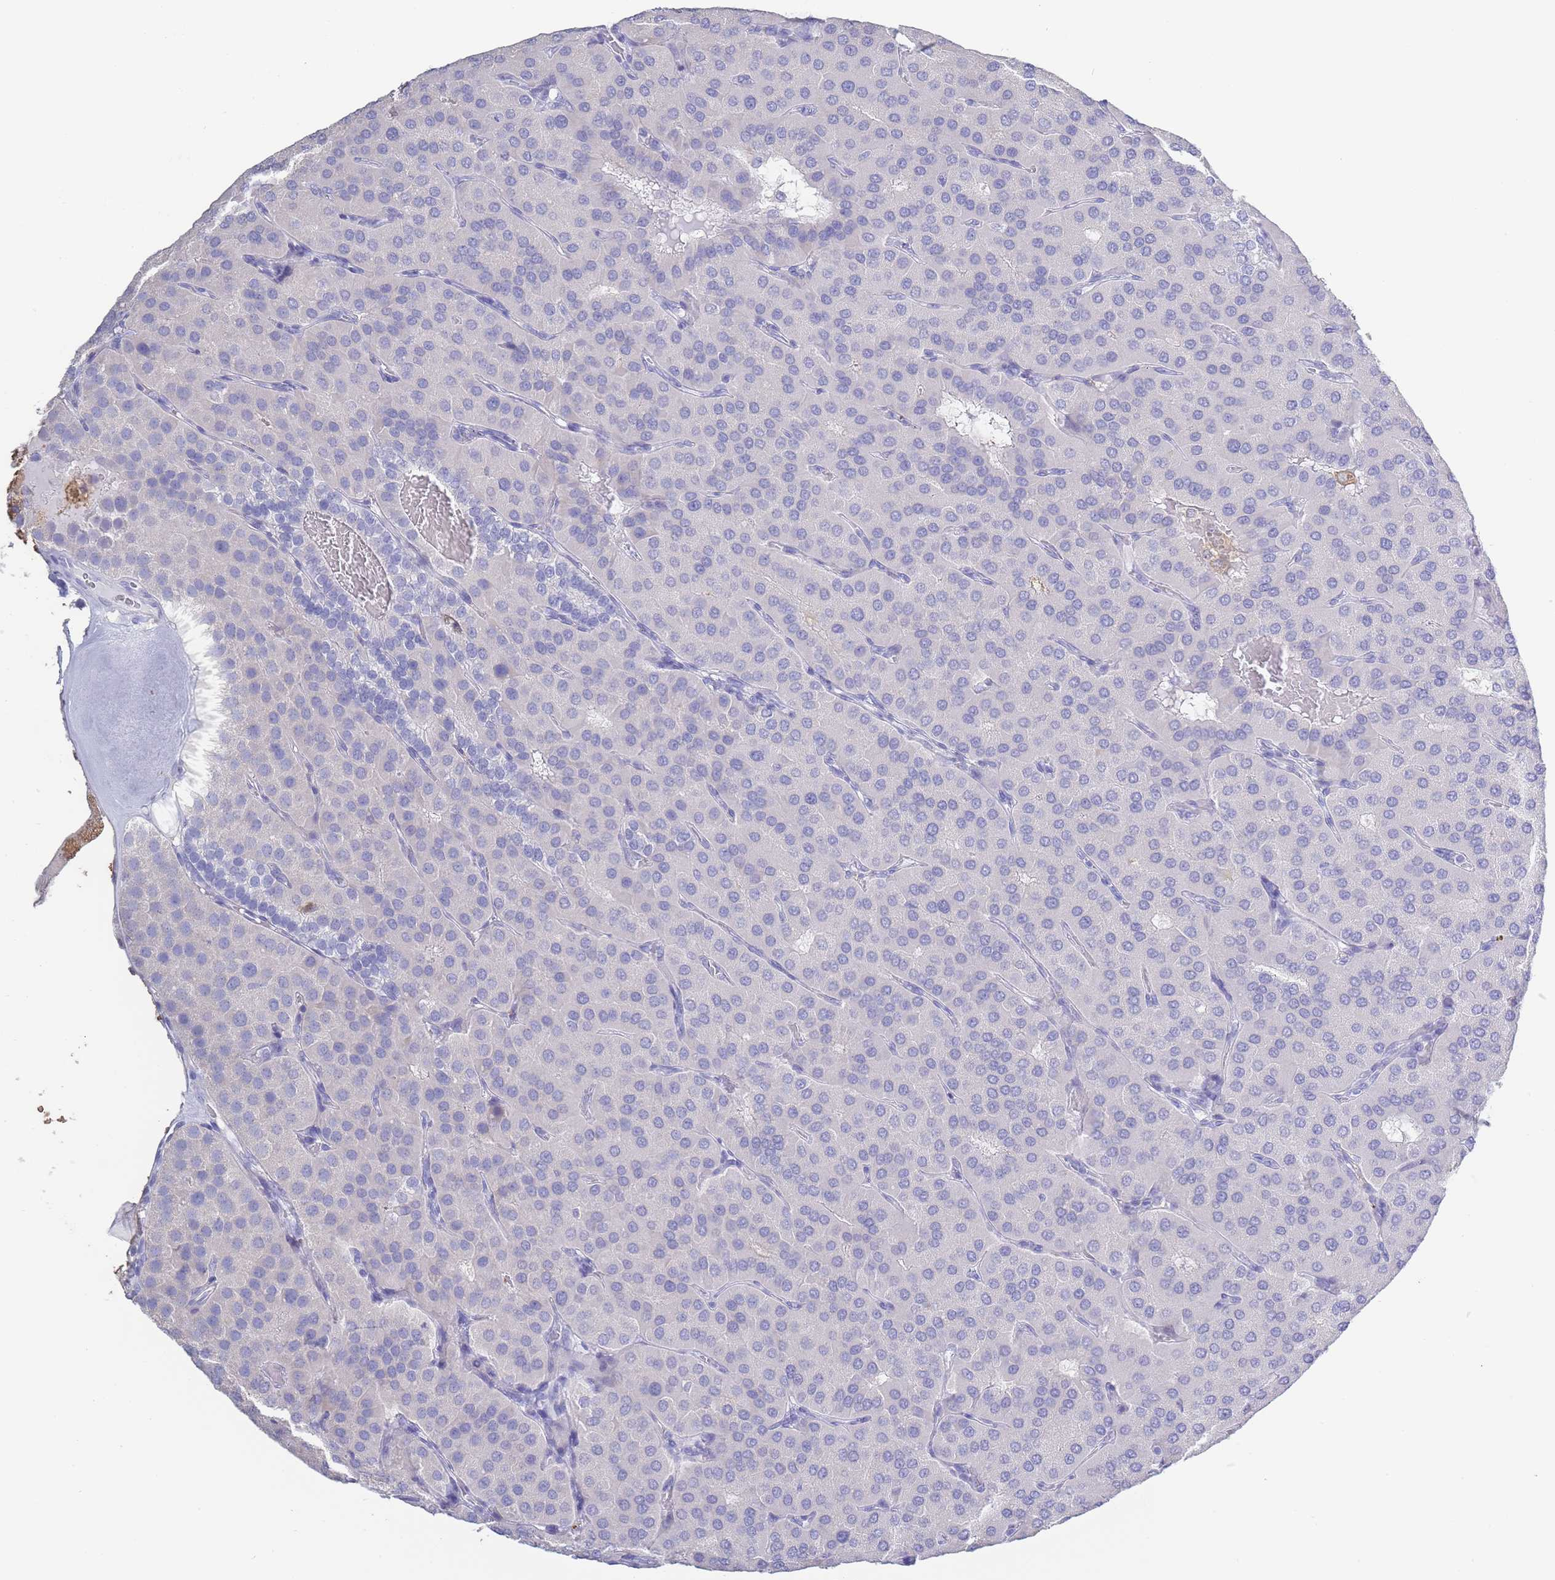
{"staining": {"intensity": "negative", "quantity": "none", "location": "none"}, "tissue": "parathyroid gland", "cell_type": "Glandular cells", "image_type": "normal", "snomed": [{"axis": "morphology", "description": "Normal tissue, NOS"}, {"axis": "morphology", "description": "Adenoma, NOS"}, {"axis": "topography", "description": "Parathyroid gland"}], "caption": "Human parathyroid gland stained for a protein using immunohistochemistry shows no expression in glandular cells.", "gene": "CD37", "patient": {"sex": "female", "age": 86}}